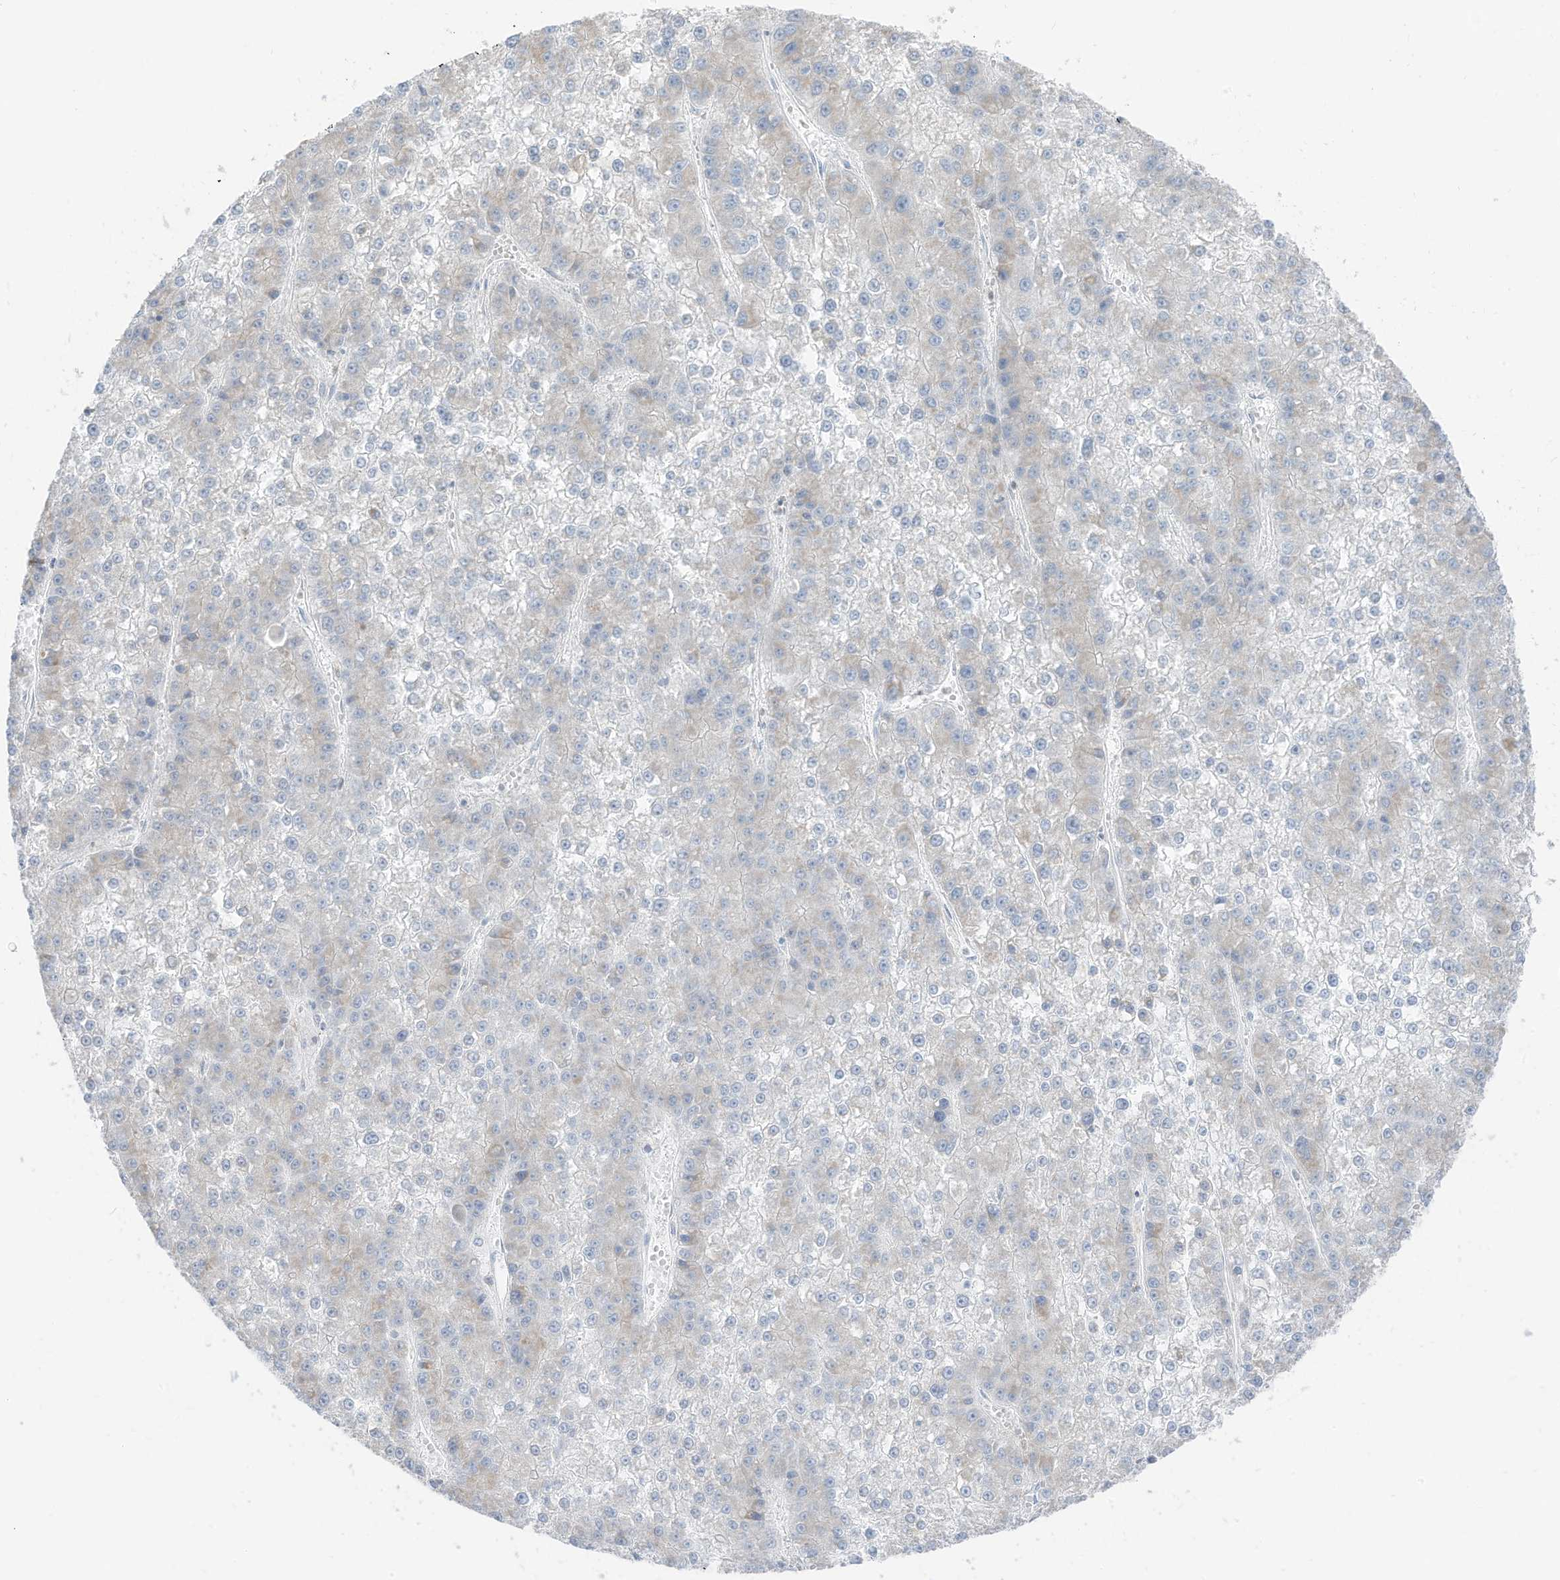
{"staining": {"intensity": "negative", "quantity": "none", "location": "none"}, "tissue": "liver cancer", "cell_type": "Tumor cells", "image_type": "cancer", "snomed": [{"axis": "morphology", "description": "Carcinoma, Hepatocellular, NOS"}, {"axis": "topography", "description": "Liver"}], "caption": "Immunohistochemical staining of hepatocellular carcinoma (liver) reveals no significant positivity in tumor cells.", "gene": "ETHE1", "patient": {"sex": "female", "age": 73}}